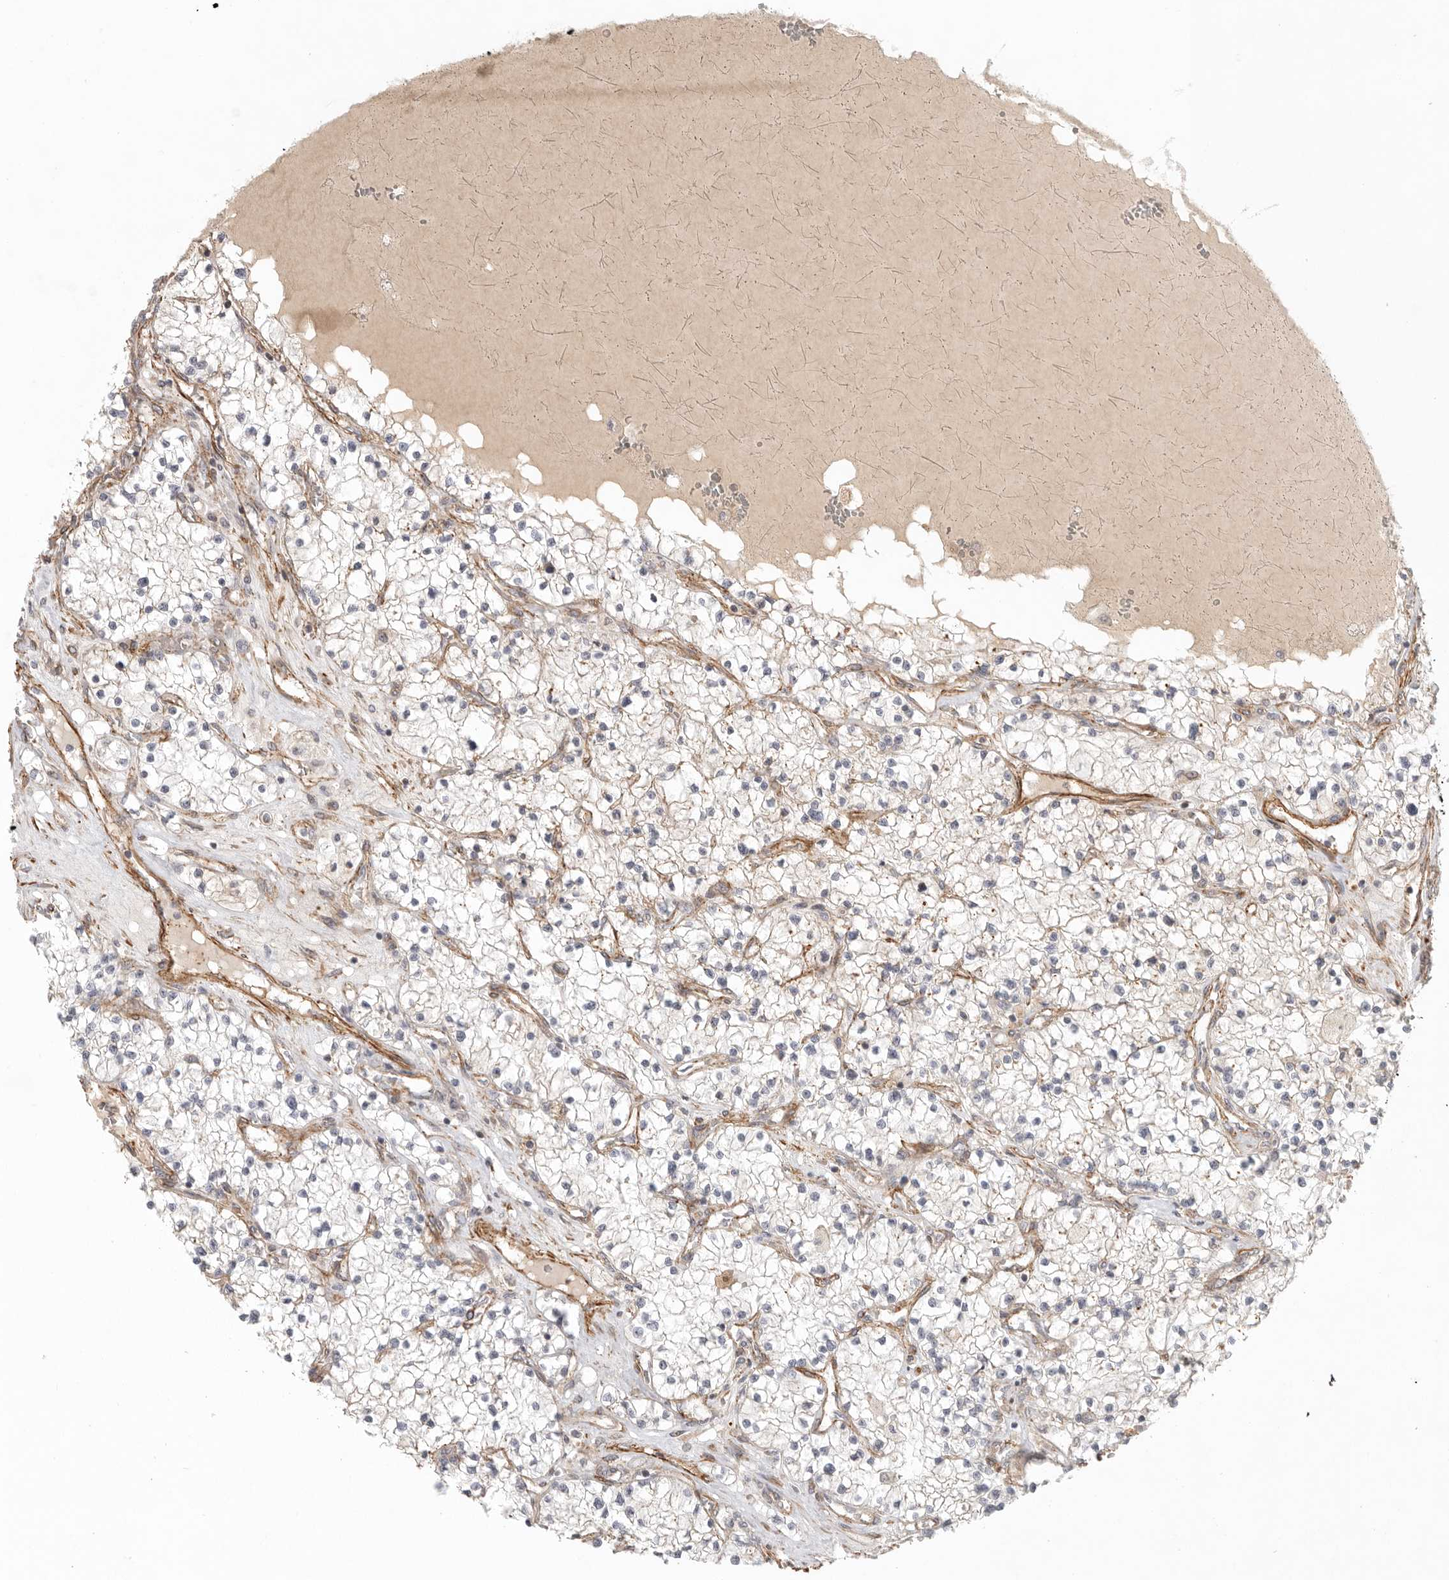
{"staining": {"intensity": "negative", "quantity": "none", "location": "none"}, "tissue": "renal cancer", "cell_type": "Tumor cells", "image_type": "cancer", "snomed": [{"axis": "morphology", "description": "Normal tissue, NOS"}, {"axis": "morphology", "description": "Adenocarcinoma, NOS"}, {"axis": "topography", "description": "Kidney"}], "caption": "Immunohistochemistry (IHC) image of human adenocarcinoma (renal) stained for a protein (brown), which displays no positivity in tumor cells. (DAB IHC, high magnification).", "gene": "LONRF1", "patient": {"sex": "male", "age": 68}}